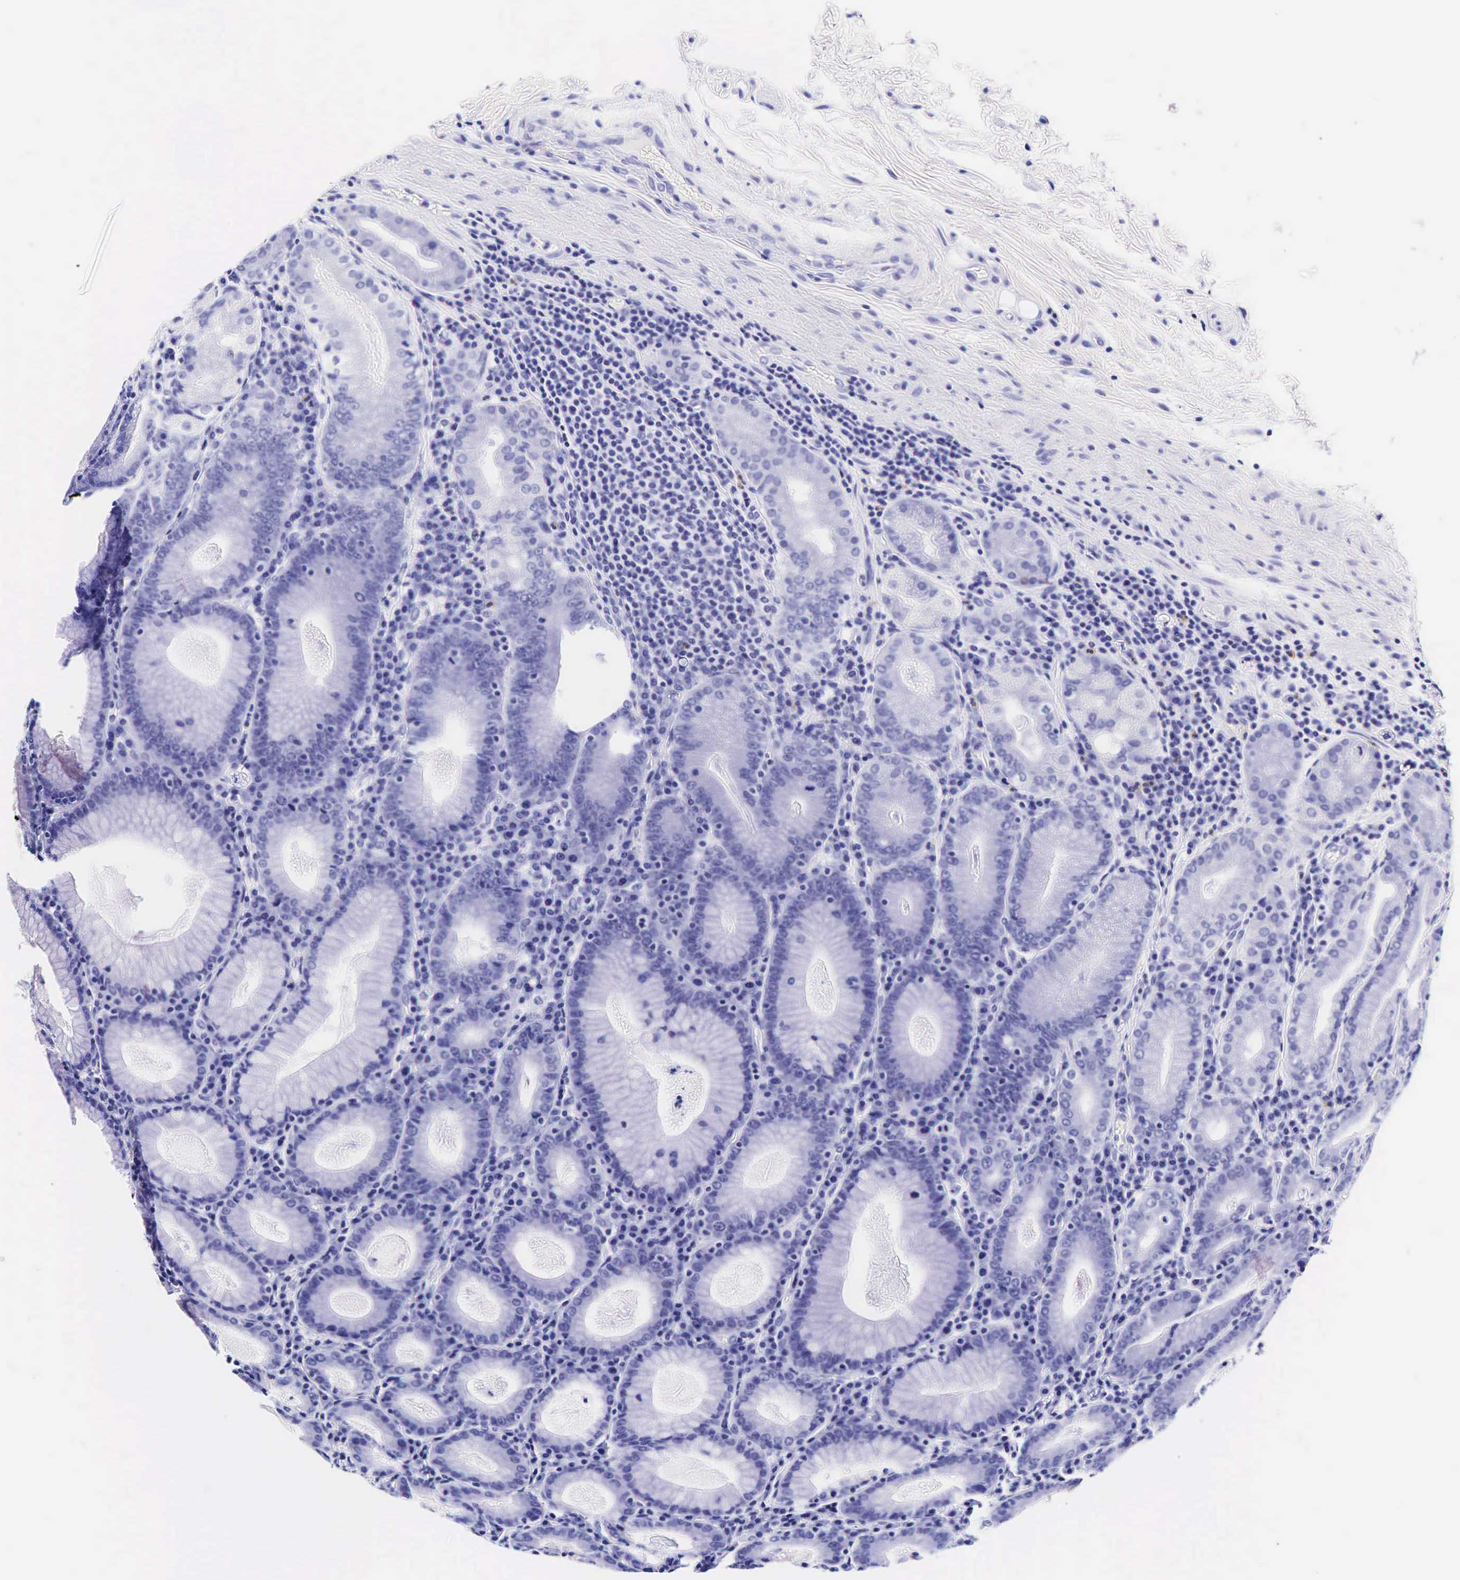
{"staining": {"intensity": "negative", "quantity": "none", "location": "none"}, "tissue": "stomach", "cell_type": "Glandular cells", "image_type": "normal", "snomed": [{"axis": "morphology", "description": "Normal tissue, NOS"}, {"axis": "topography", "description": "Stomach, lower"}], "caption": "DAB immunohistochemical staining of unremarkable stomach shows no significant positivity in glandular cells.", "gene": "GCG", "patient": {"sex": "female", "age": 43}}